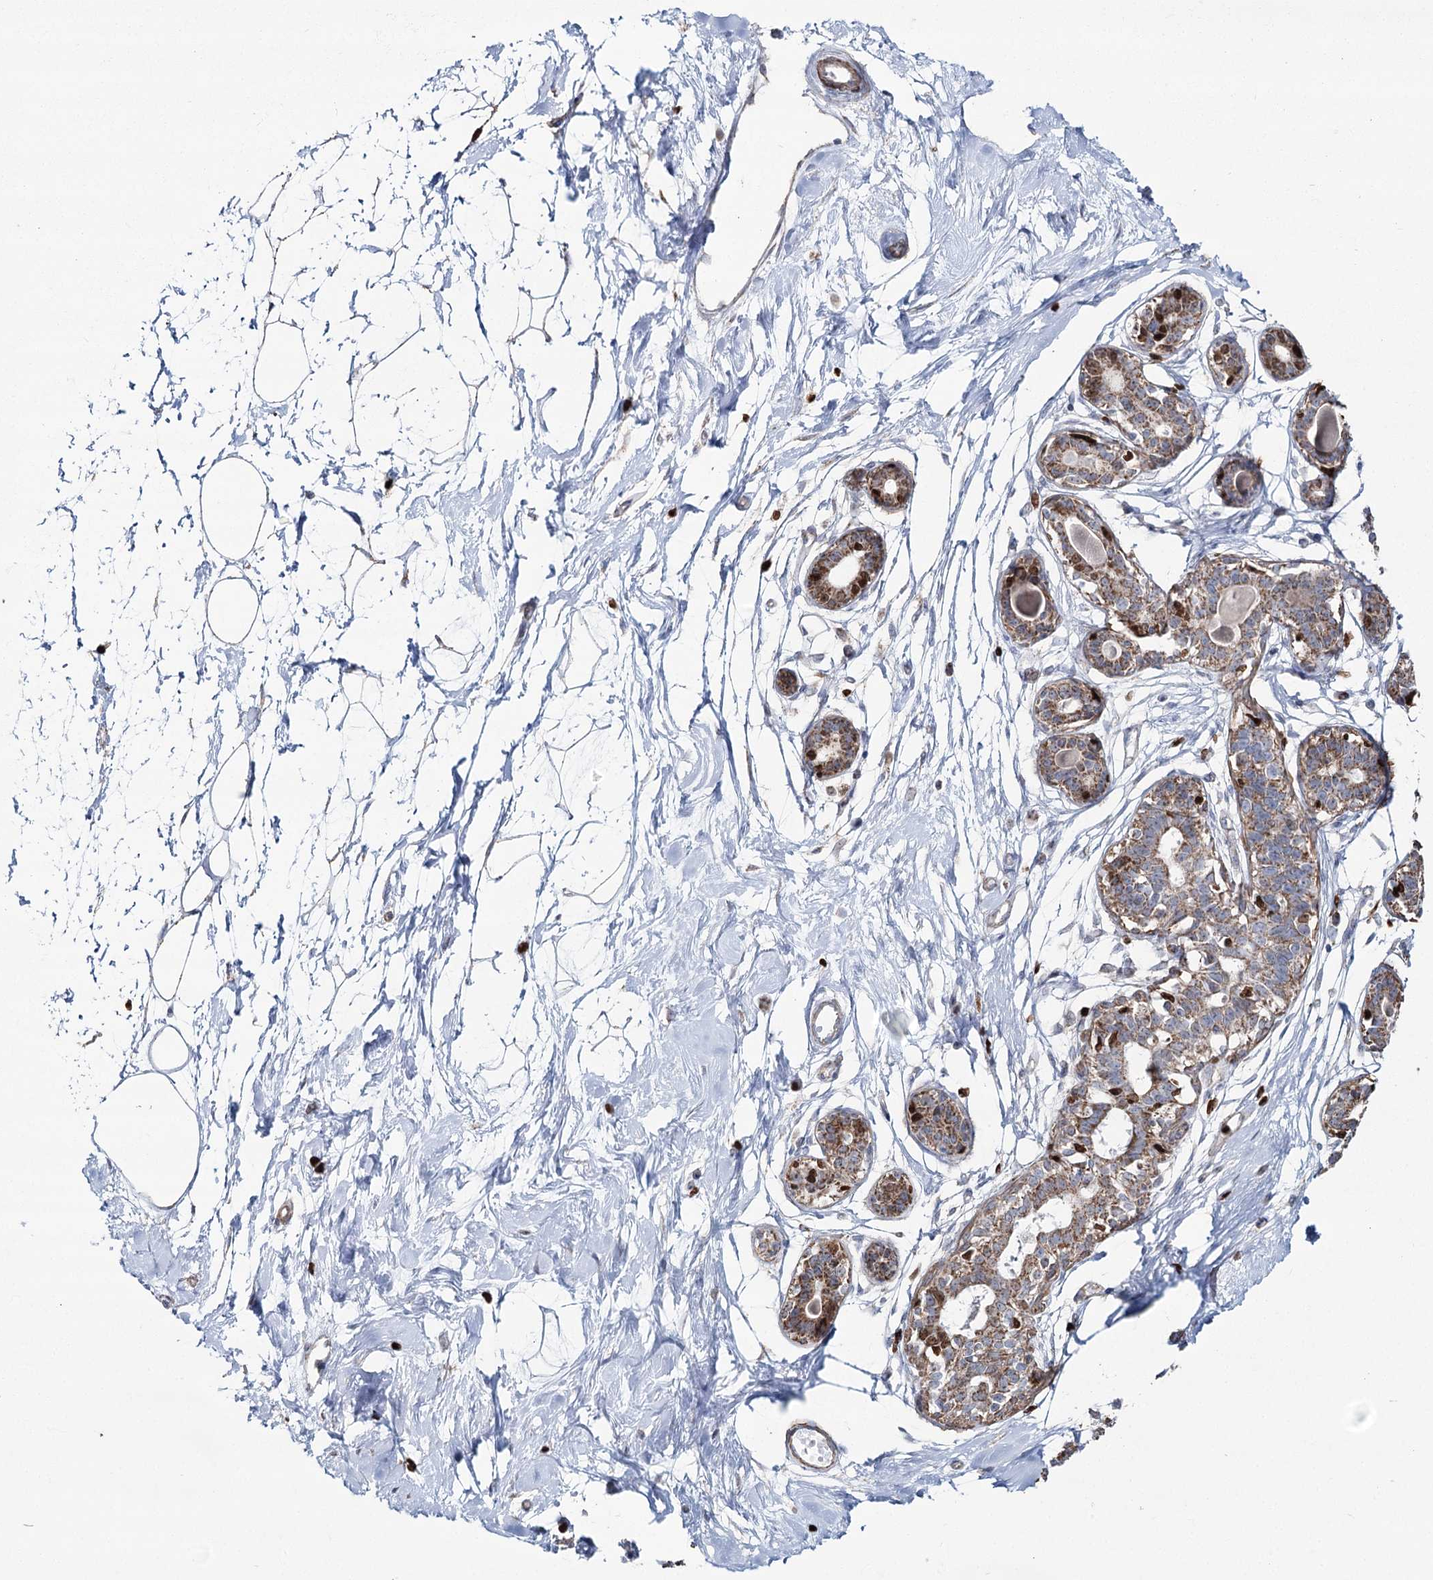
{"staining": {"intensity": "negative", "quantity": "none", "location": "none"}, "tissue": "breast", "cell_type": "Adipocytes", "image_type": "normal", "snomed": [{"axis": "morphology", "description": "Normal tissue, NOS"}, {"axis": "topography", "description": "Breast"}], "caption": "Immunohistochemistry (IHC) micrograph of unremarkable breast stained for a protein (brown), which exhibits no expression in adipocytes.", "gene": "PDHX", "patient": {"sex": "female", "age": 45}}